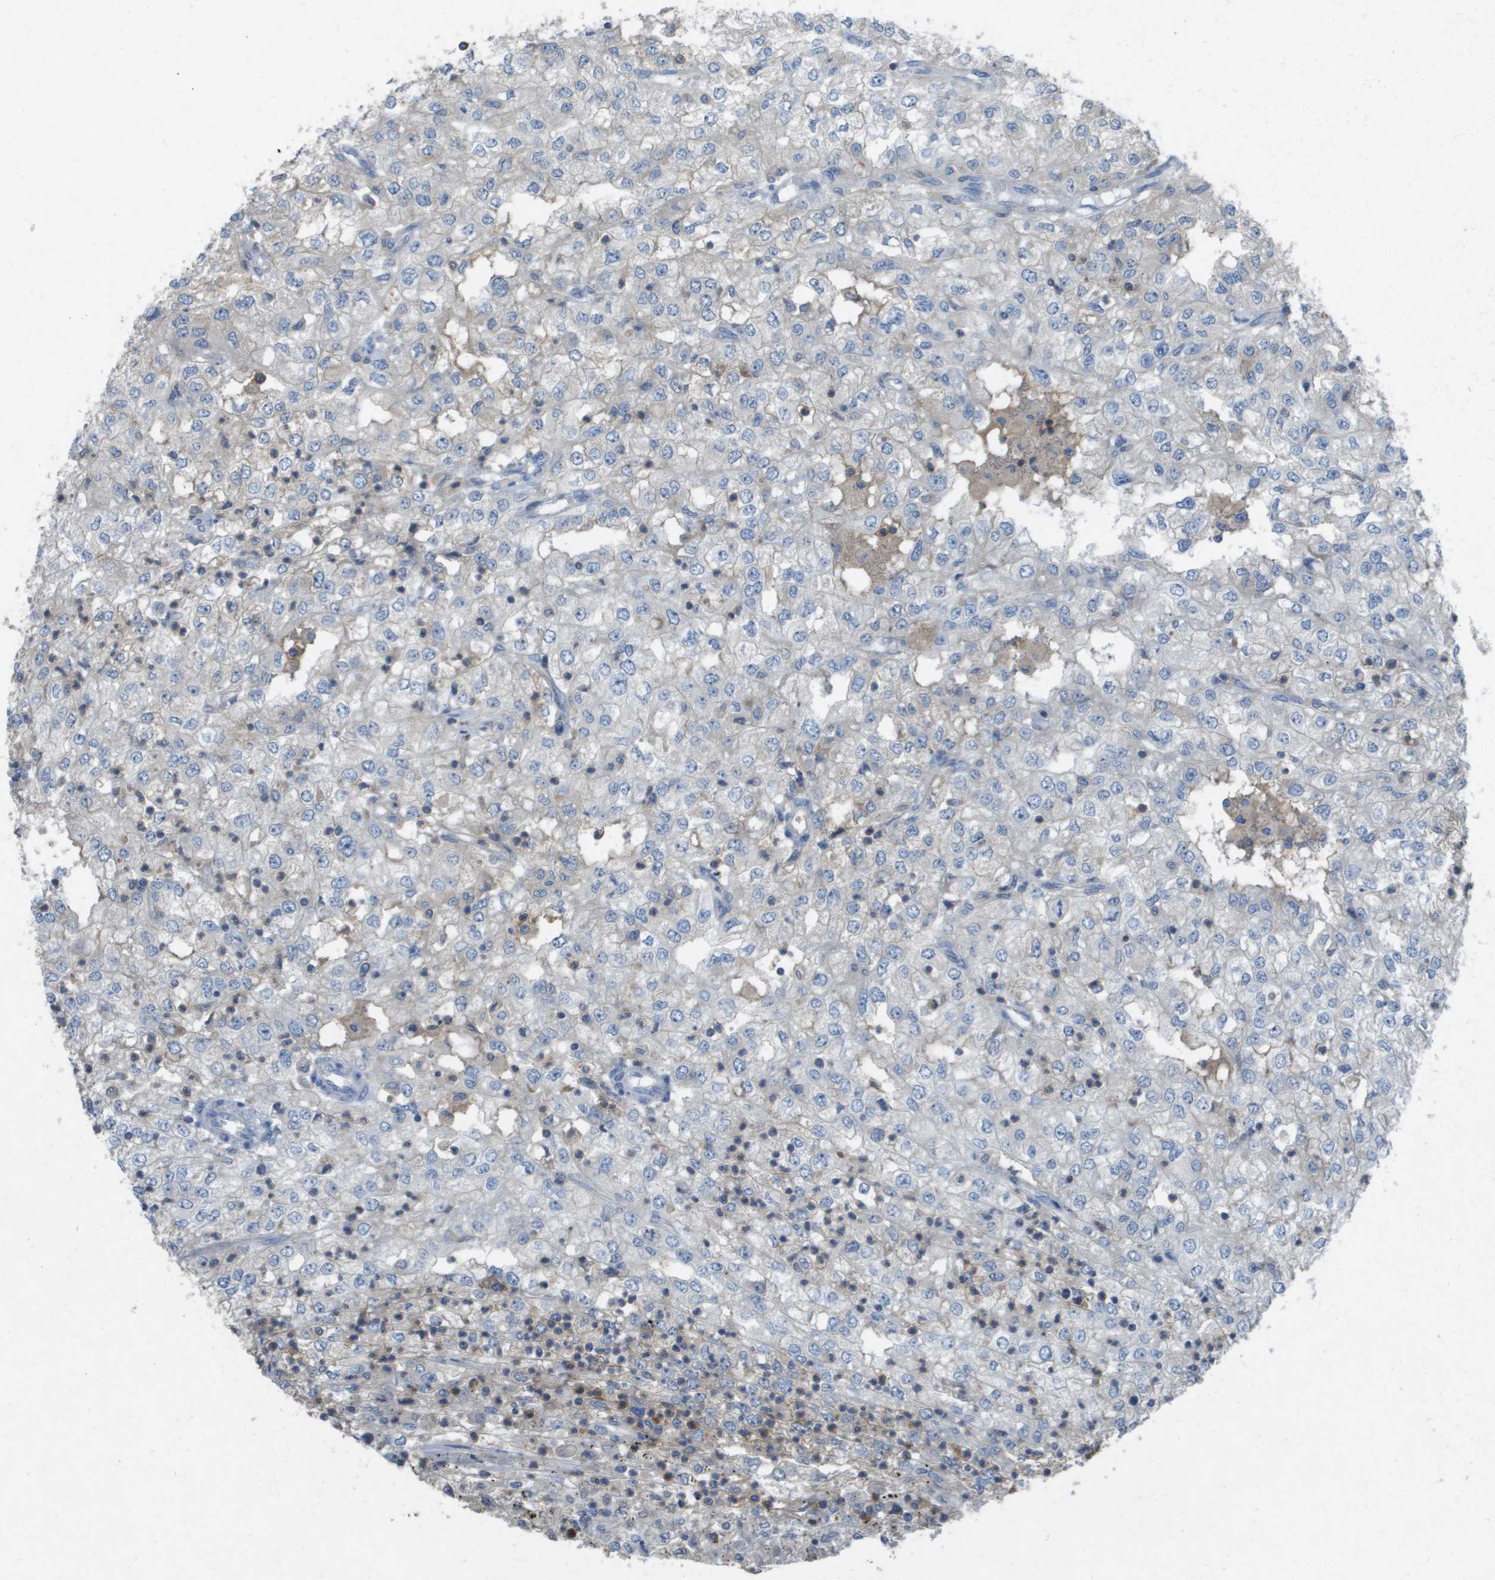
{"staining": {"intensity": "negative", "quantity": "none", "location": "none"}, "tissue": "renal cancer", "cell_type": "Tumor cells", "image_type": "cancer", "snomed": [{"axis": "morphology", "description": "Adenocarcinoma, NOS"}, {"axis": "topography", "description": "Kidney"}], "caption": "High magnification brightfield microscopy of adenocarcinoma (renal) stained with DAB (3,3'-diaminobenzidine) (brown) and counterstained with hematoxylin (blue): tumor cells show no significant expression.", "gene": "CLCA4", "patient": {"sex": "female", "age": 54}}